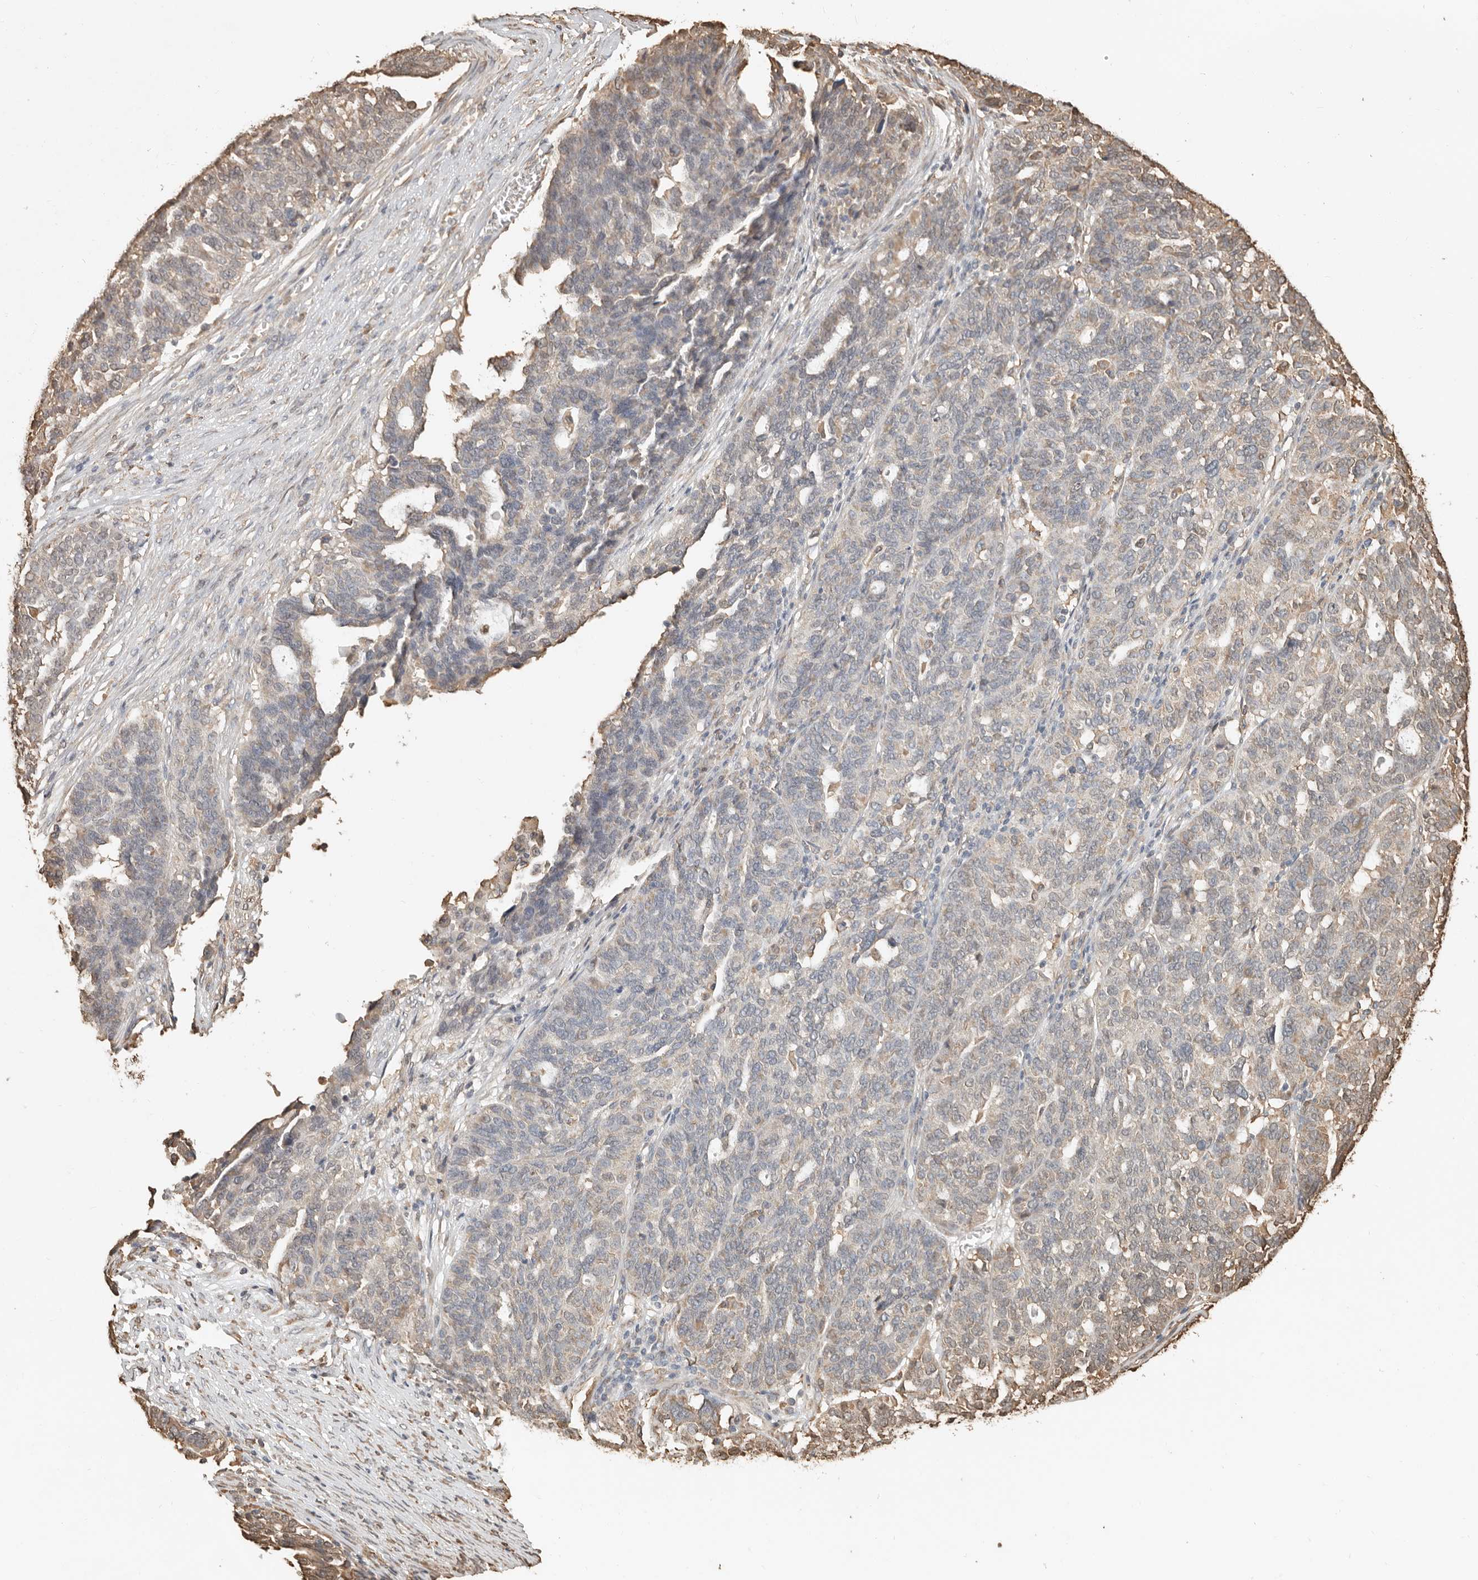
{"staining": {"intensity": "weak", "quantity": "<25%", "location": "cytoplasmic/membranous"}, "tissue": "ovarian cancer", "cell_type": "Tumor cells", "image_type": "cancer", "snomed": [{"axis": "morphology", "description": "Cystadenocarcinoma, serous, NOS"}, {"axis": "topography", "description": "Ovary"}], "caption": "Image shows no significant protein expression in tumor cells of serous cystadenocarcinoma (ovarian).", "gene": "ARHGEF10L", "patient": {"sex": "female", "age": 59}}